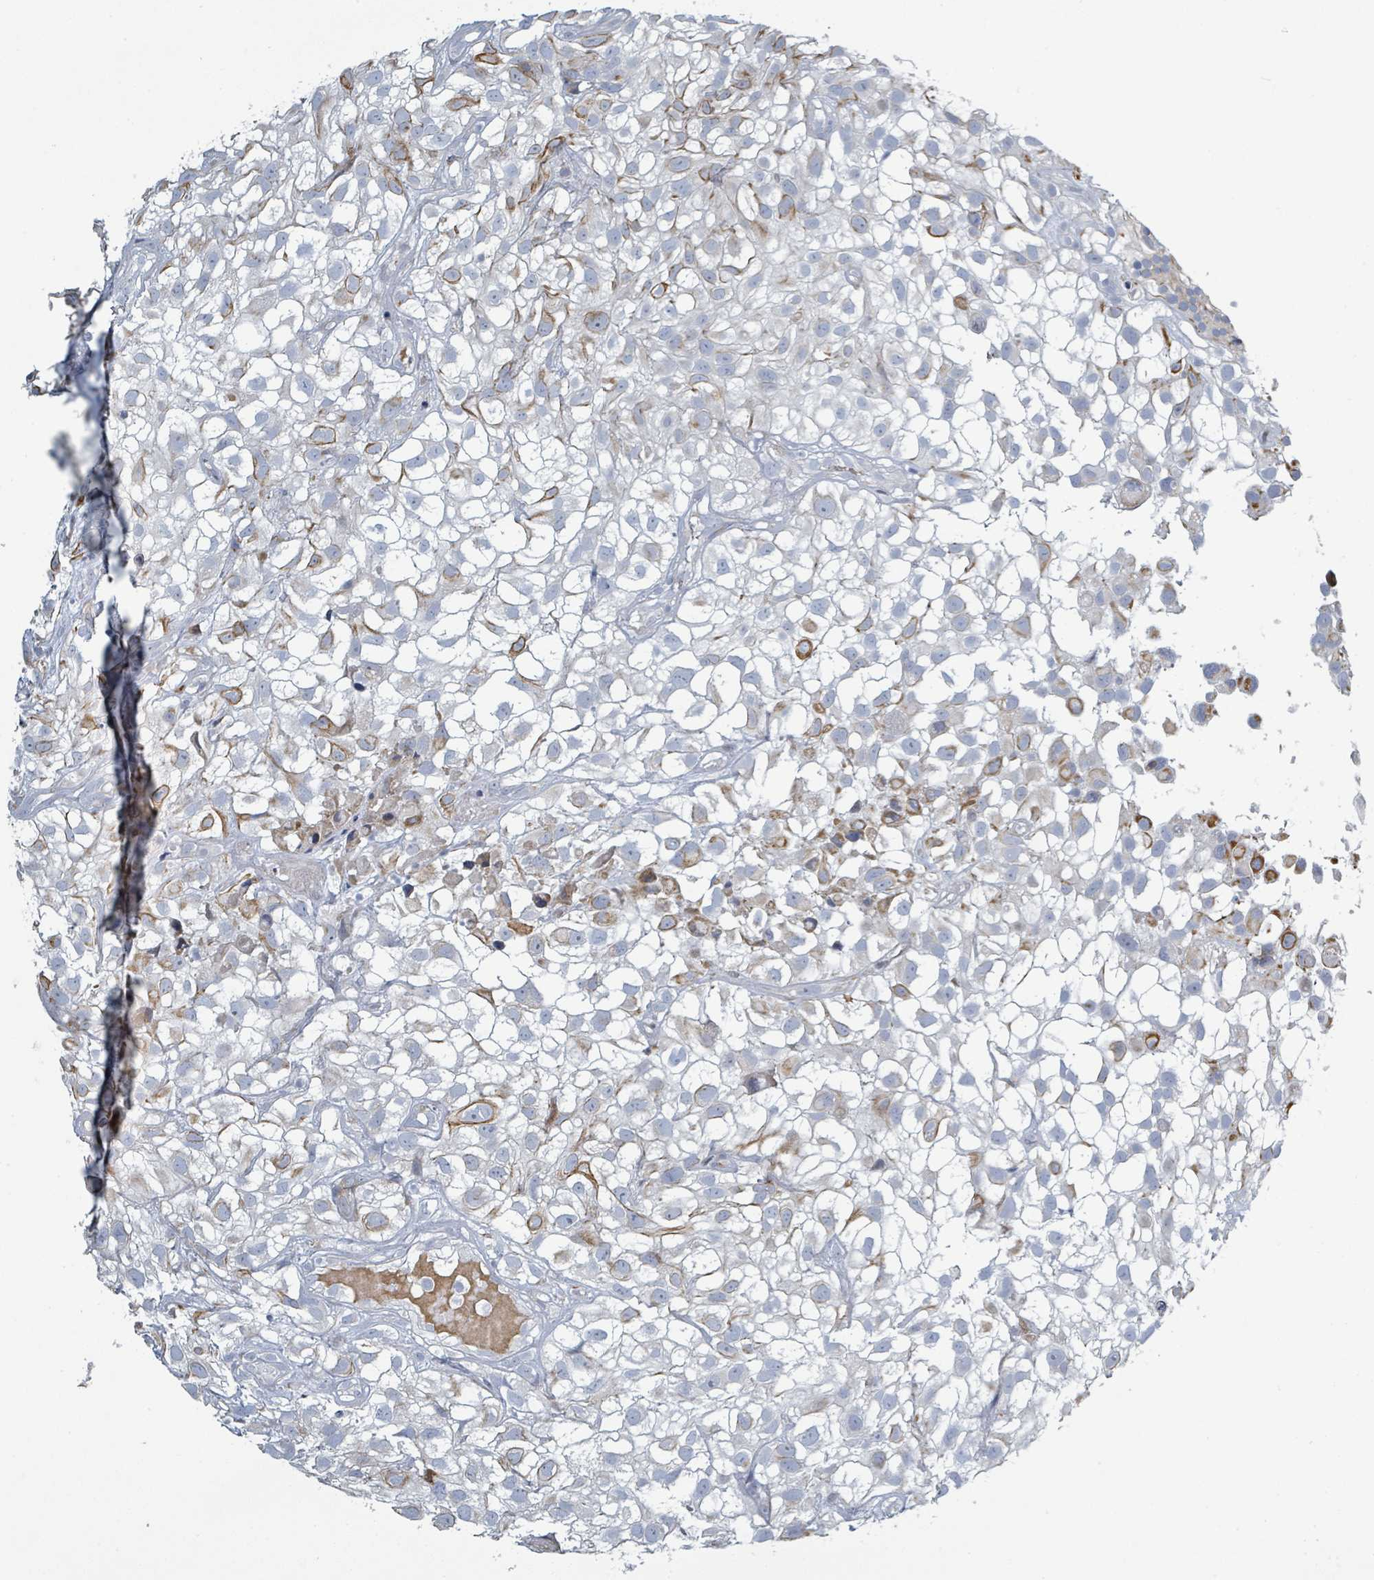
{"staining": {"intensity": "moderate", "quantity": "<25%", "location": "cytoplasmic/membranous"}, "tissue": "urothelial cancer", "cell_type": "Tumor cells", "image_type": "cancer", "snomed": [{"axis": "morphology", "description": "Urothelial carcinoma, High grade"}, {"axis": "topography", "description": "Urinary bladder"}], "caption": "High-power microscopy captured an IHC histopathology image of urothelial cancer, revealing moderate cytoplasmic/membranous expression in approximately <25% of tumor cells.", "gene": "RAB33B", "patient": {"sex": "male", "age": 56}}